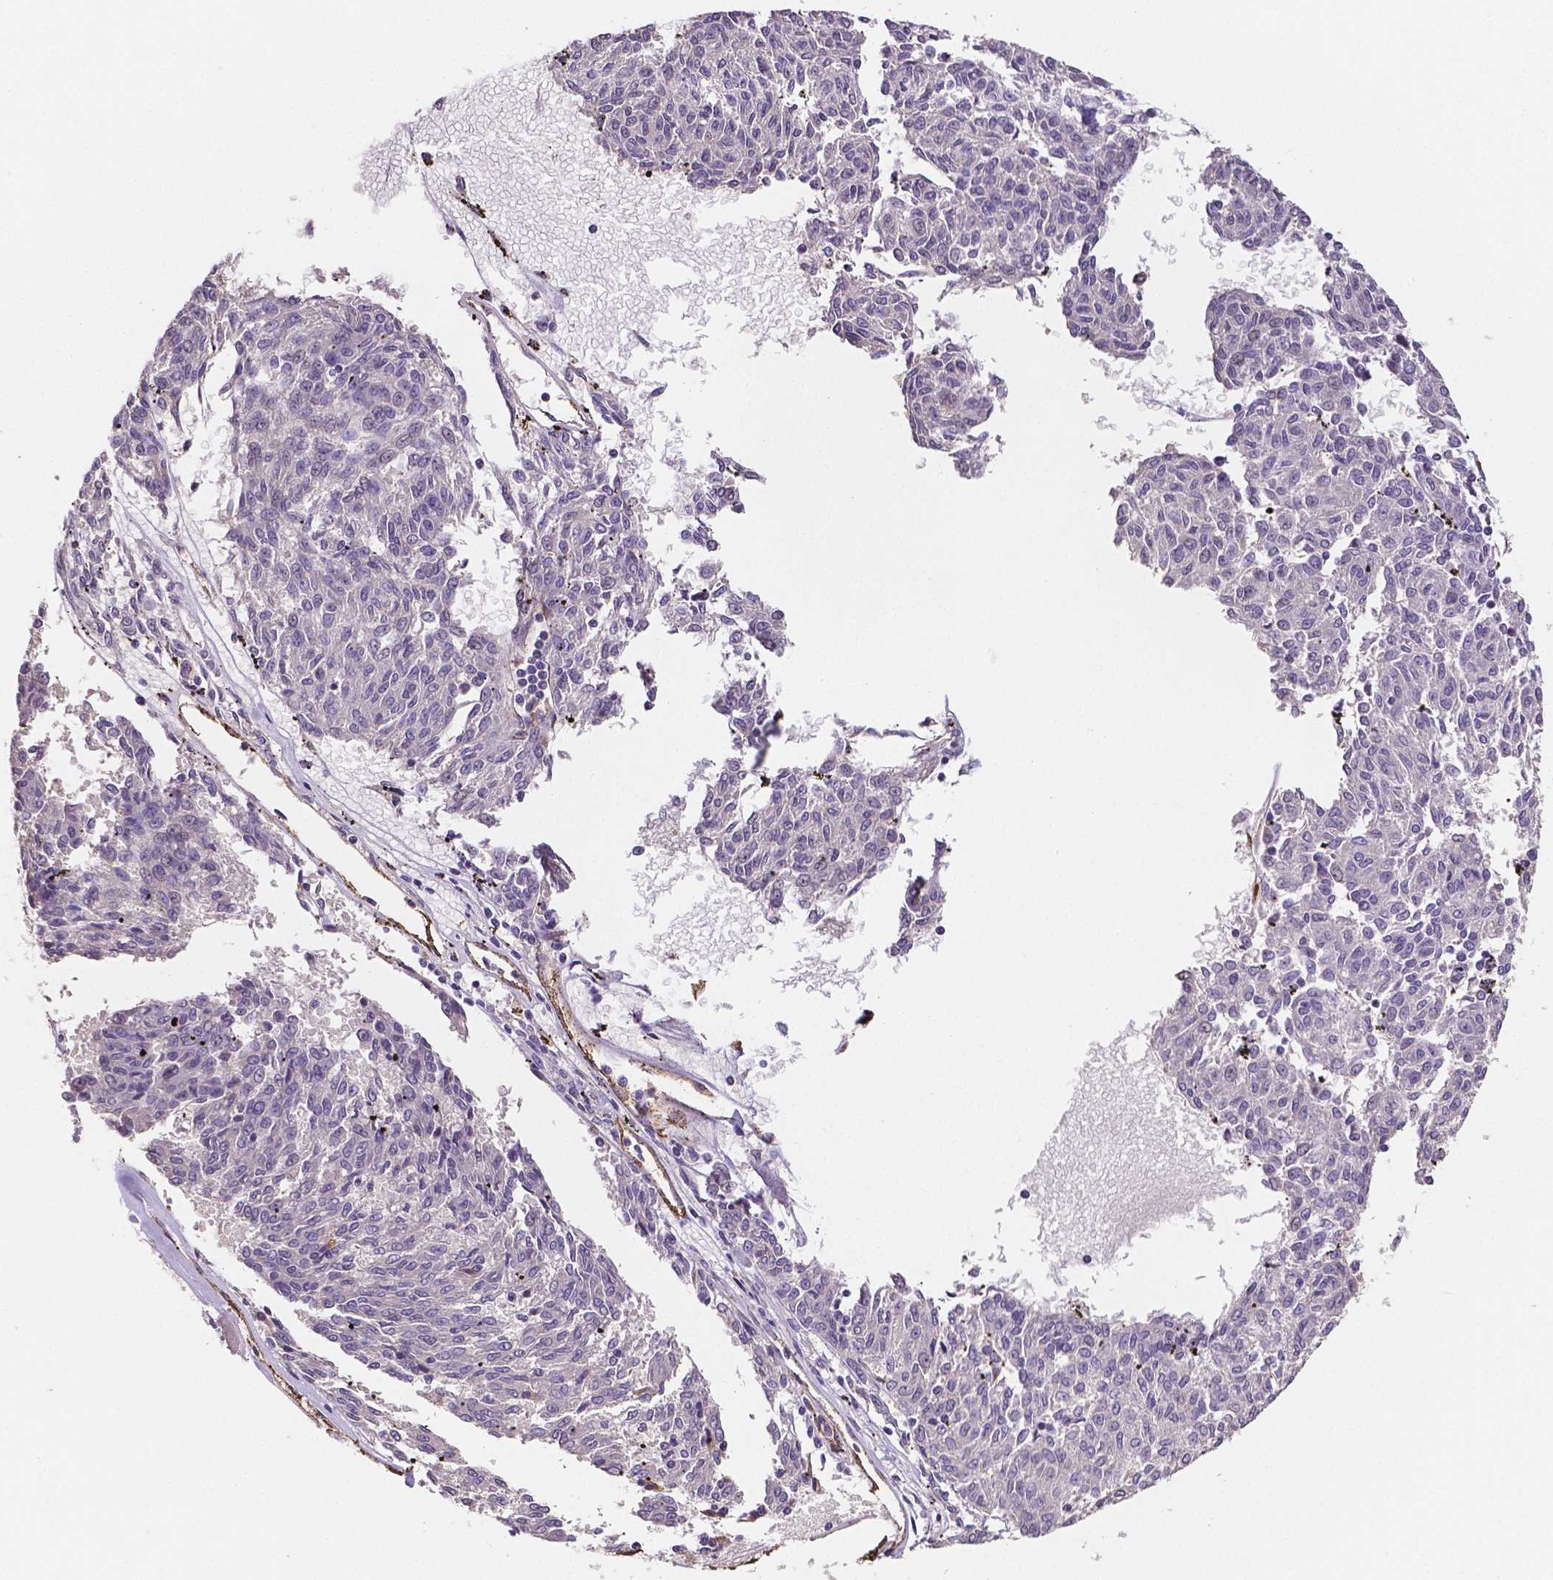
{"staining": {"intensity": "negative", "quantity": "none", "location": "none"}, "tissue": "melanoma", "cell_type": "Tumor cells", "image_type": "cancer", "snomed": [{"axis": "morphology", "description": "Malignant melanoma, NOS"}, {"axis": "topography", "description": "Skin"}], "caption": "Tumor cells show no significant protein positivity in malignant melanoma. (Stains: DAB (3,3'-diaminobenzidine) IHC with hematoxylin counter stain, Microscopy: brightfield microscopy at high magnification).", "gene": "ELAVL2", "patient": {"sex": "female", "age": 72}}